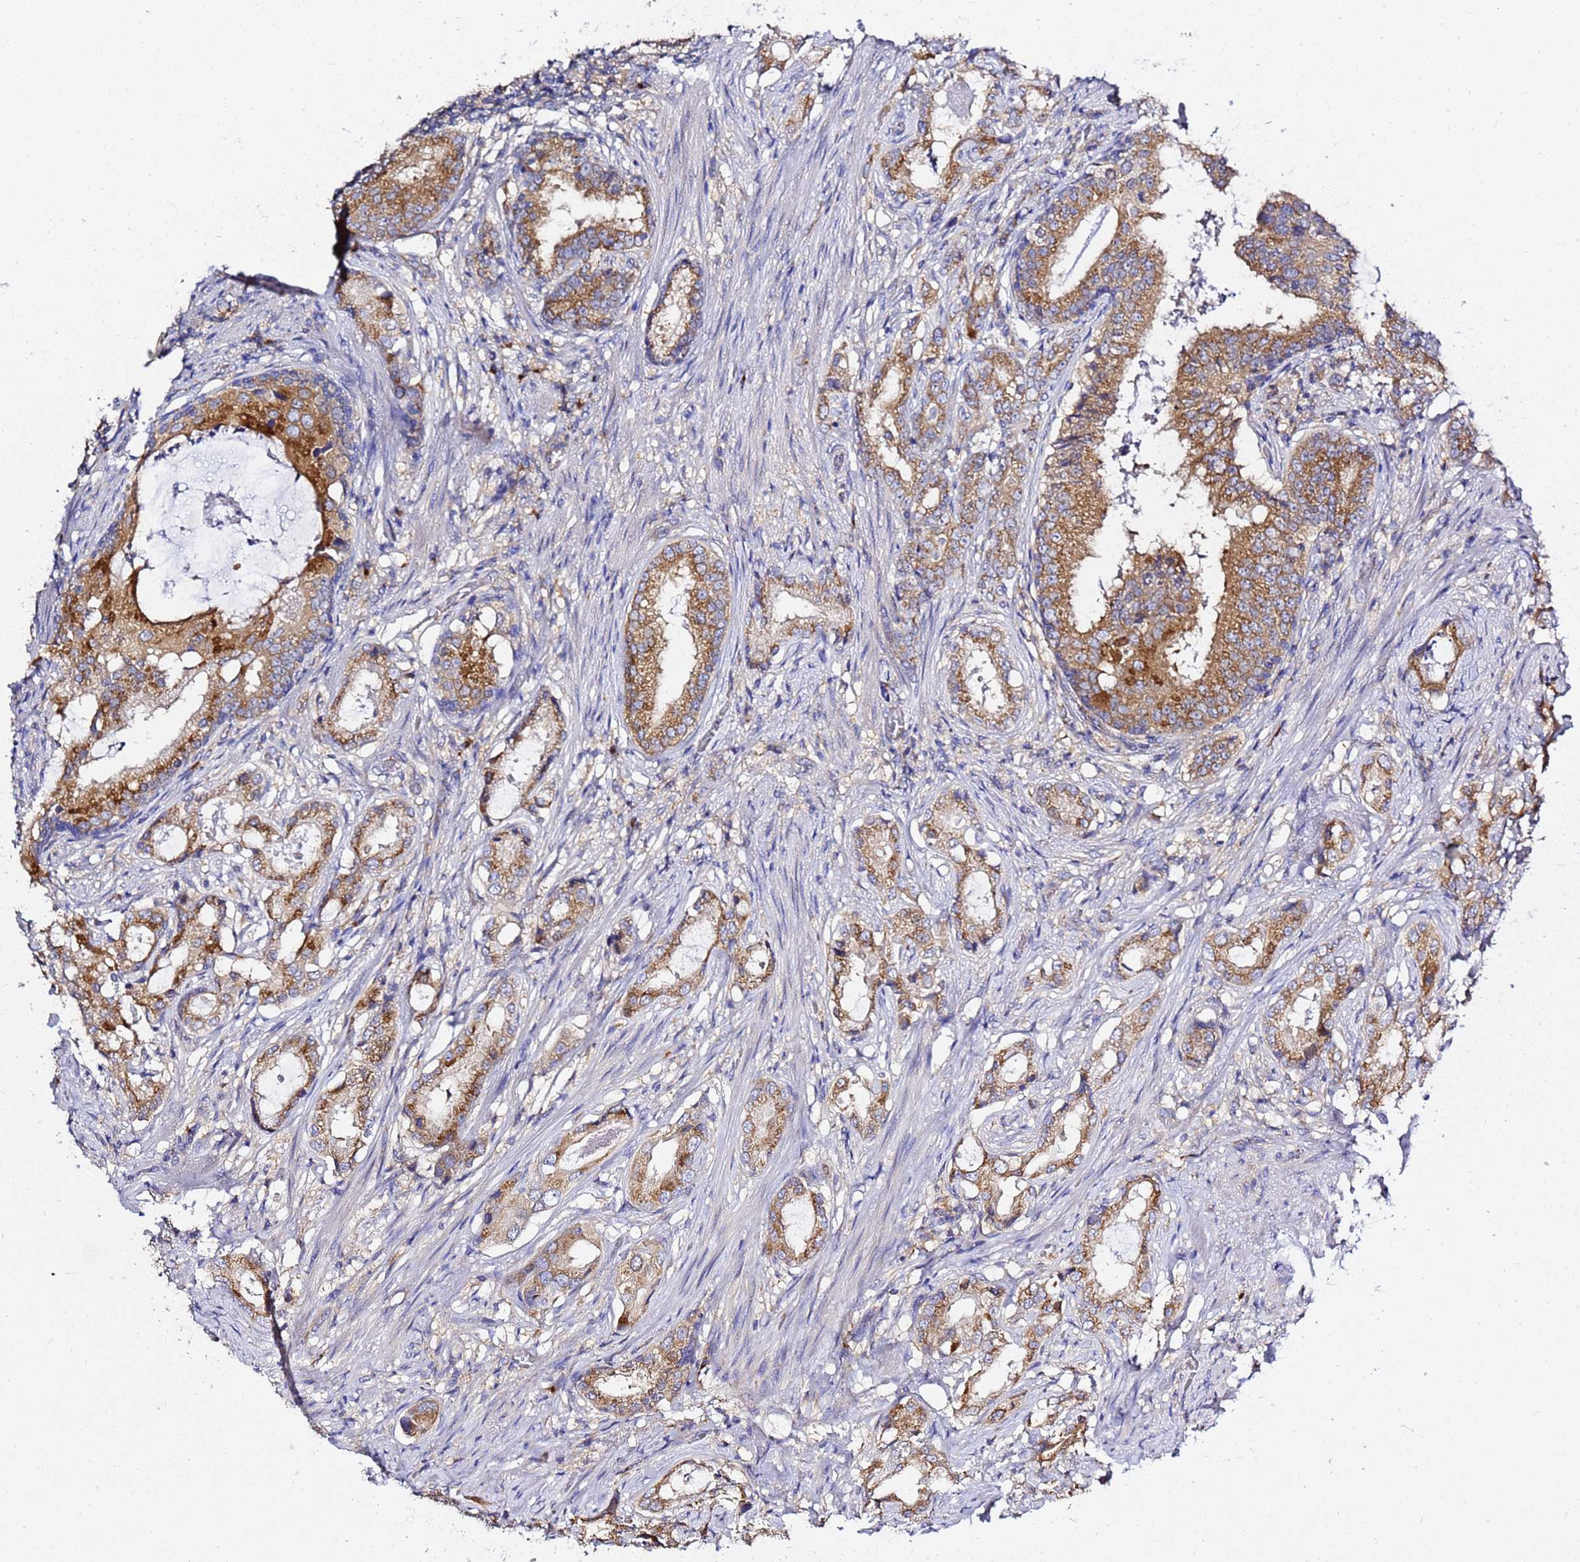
{"staining": {"intensity": "moderate", "quantity": ">75%", "location": "cytoplasmic/membranous"}, "tissue": "prostate cancer", "cell_type": "Tumor cells", "image_type": "cancer", "snomed": [{"axis": "morphology", "description": "Adenocarcinoma, Low grade"}, {"axis": "topography", "description": "Prostate"}], "caption": "A brown stain highlights moderate cytoplasmic/membranous expression of a protein in human prostate low-grade adenocarcinoma tumor cells.", "gene": "ANAPC1", "patient": {"sex": "male", "age": 71}}